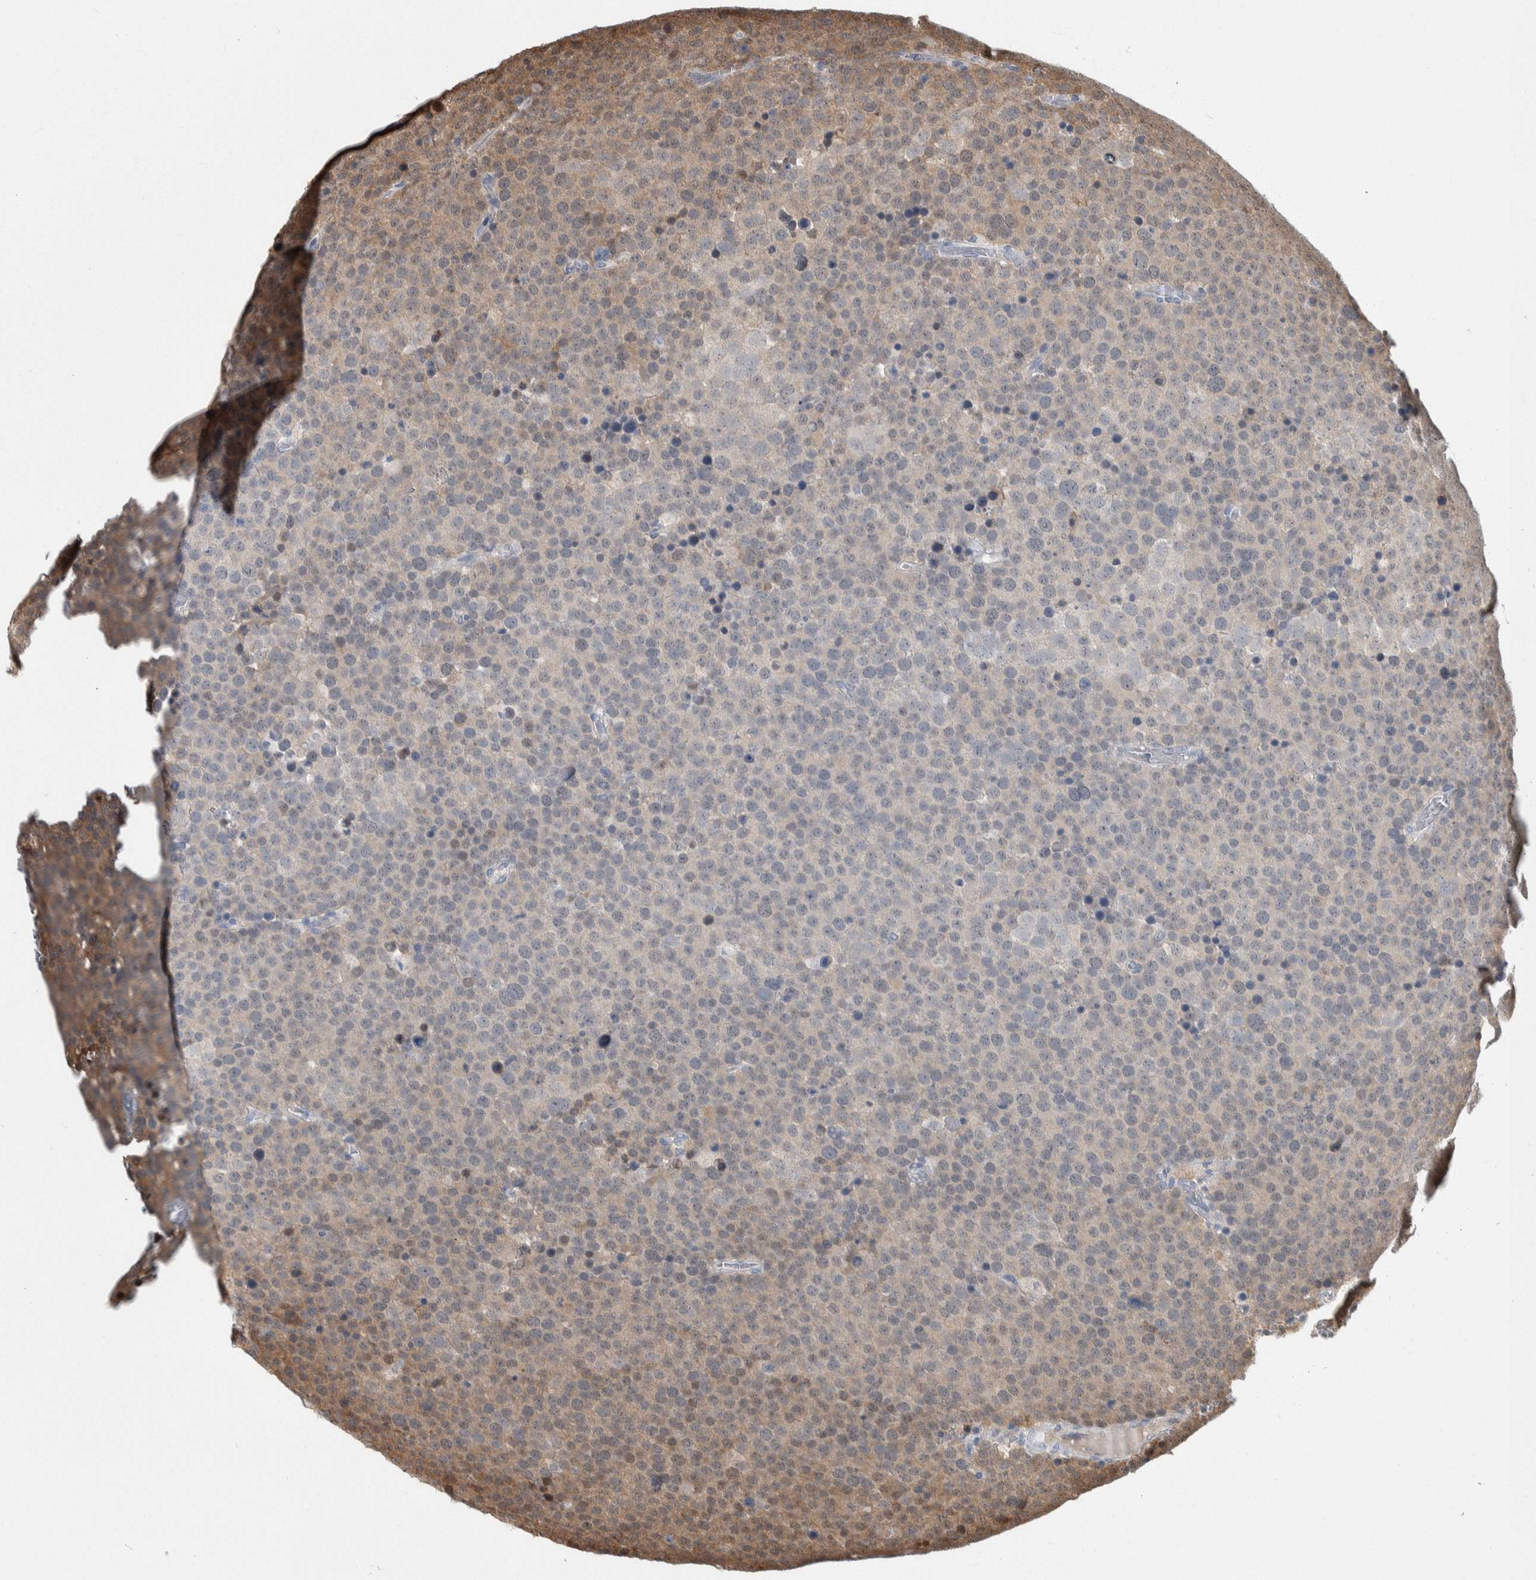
{"staining": {"intensity": "weak", "quantity": "<25%", "location": "cytoplasmic/membranous"}, "tissue": "testis cancer", "cell_type": "Tumor cells", "image_type": "cancer", "snomed": [{"axis": "morphology", "description": "Seminoma, NOS"}, {"axis": "topography", "description": "Testis"}], "caption": "The micrograph shows no significant positivity in tumor cells of testis cancer.", "gene": "PTPA", "patient": {"sex": "male", "age": 71}}